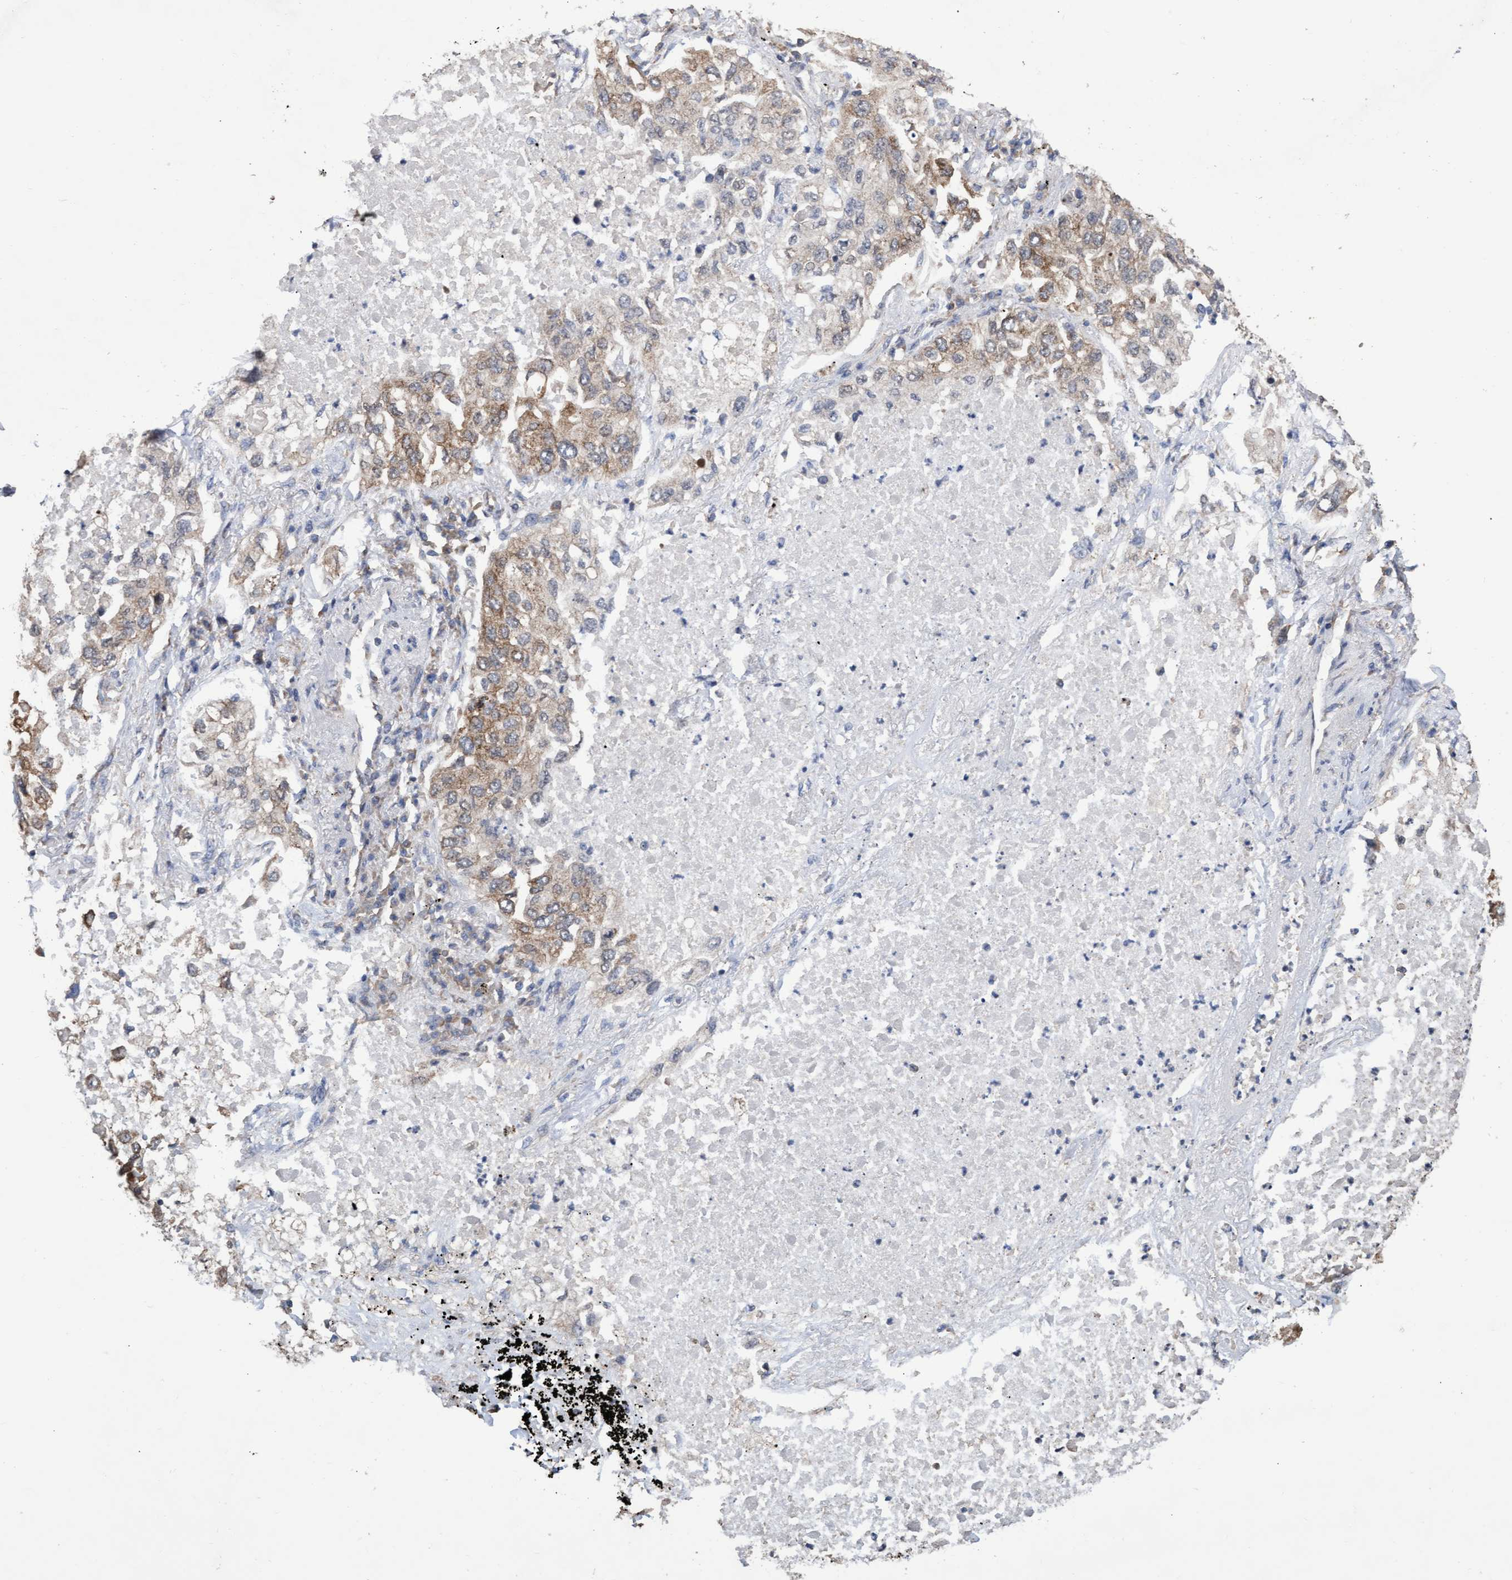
{"staining": {"intensity": "moderate", "quantity": ">75%", "location": "cytoplasmic/membranous"}, "tissue": "lung cancer", "cell_type": "Tumor cells", "image_type": "cancer", "snomed": [{"axis": "morphology", "description": "Inflammation, NOS"}, {"axis": "morphology", "description": "Adenocarcinoma, NOS"}, {"axis": "topography", "description": "Lung"}], "caption": "Immunohistochemical staining of human adenocarcinoma (lung) demonstrates moderate cytoplasmic/membranous protein expression in about >75% of tumor cells. (DAB = brown stain, brightfield microscopy at high magnification).", "gene": "ABCF2", "patient": {"sex": "male", "age": 63}}